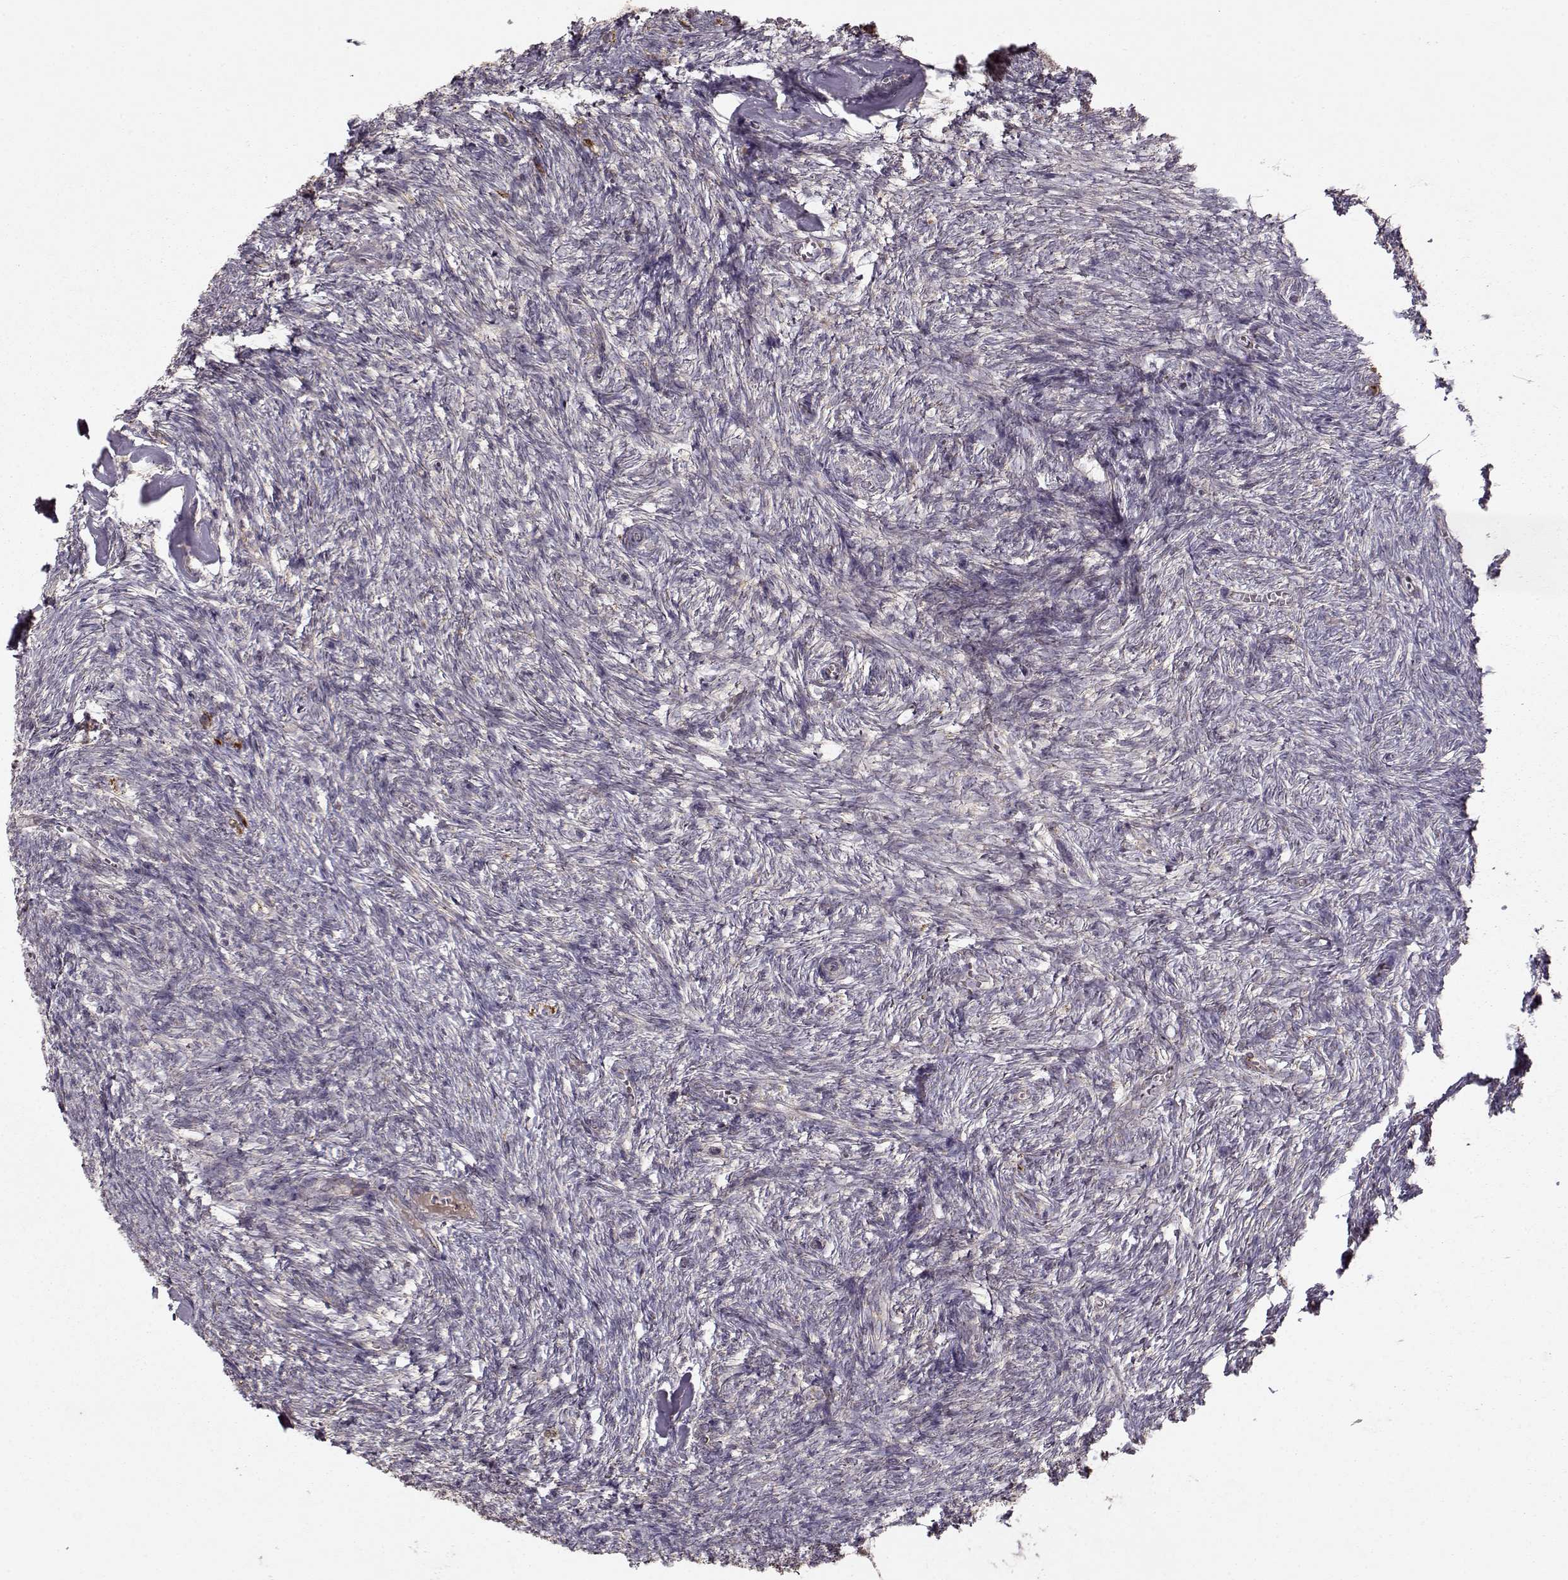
{"staining": {"intensity": "strong", "quantity": ">75%", "location": "cytoplasmic/membranous"}, "tissue": "ovary", "cell_type": "Follicle cells", "image_type": "normal", "snomed": [{"axis": "morphology", "description": "Normal tissue, NOS"}, {"axis": "topography", "description": "Ovary"}], "caption": "Brown immunohistochemical staining in unremarkable human ovary reveals strong cytoplasmic/membranous expression in approximately >75% of follicle cells. The protein of interest is shown in brown color, while the nuclei are stained blue.", "gene": "CMTM3", "patient": {"sex": "female", "age": 43}}